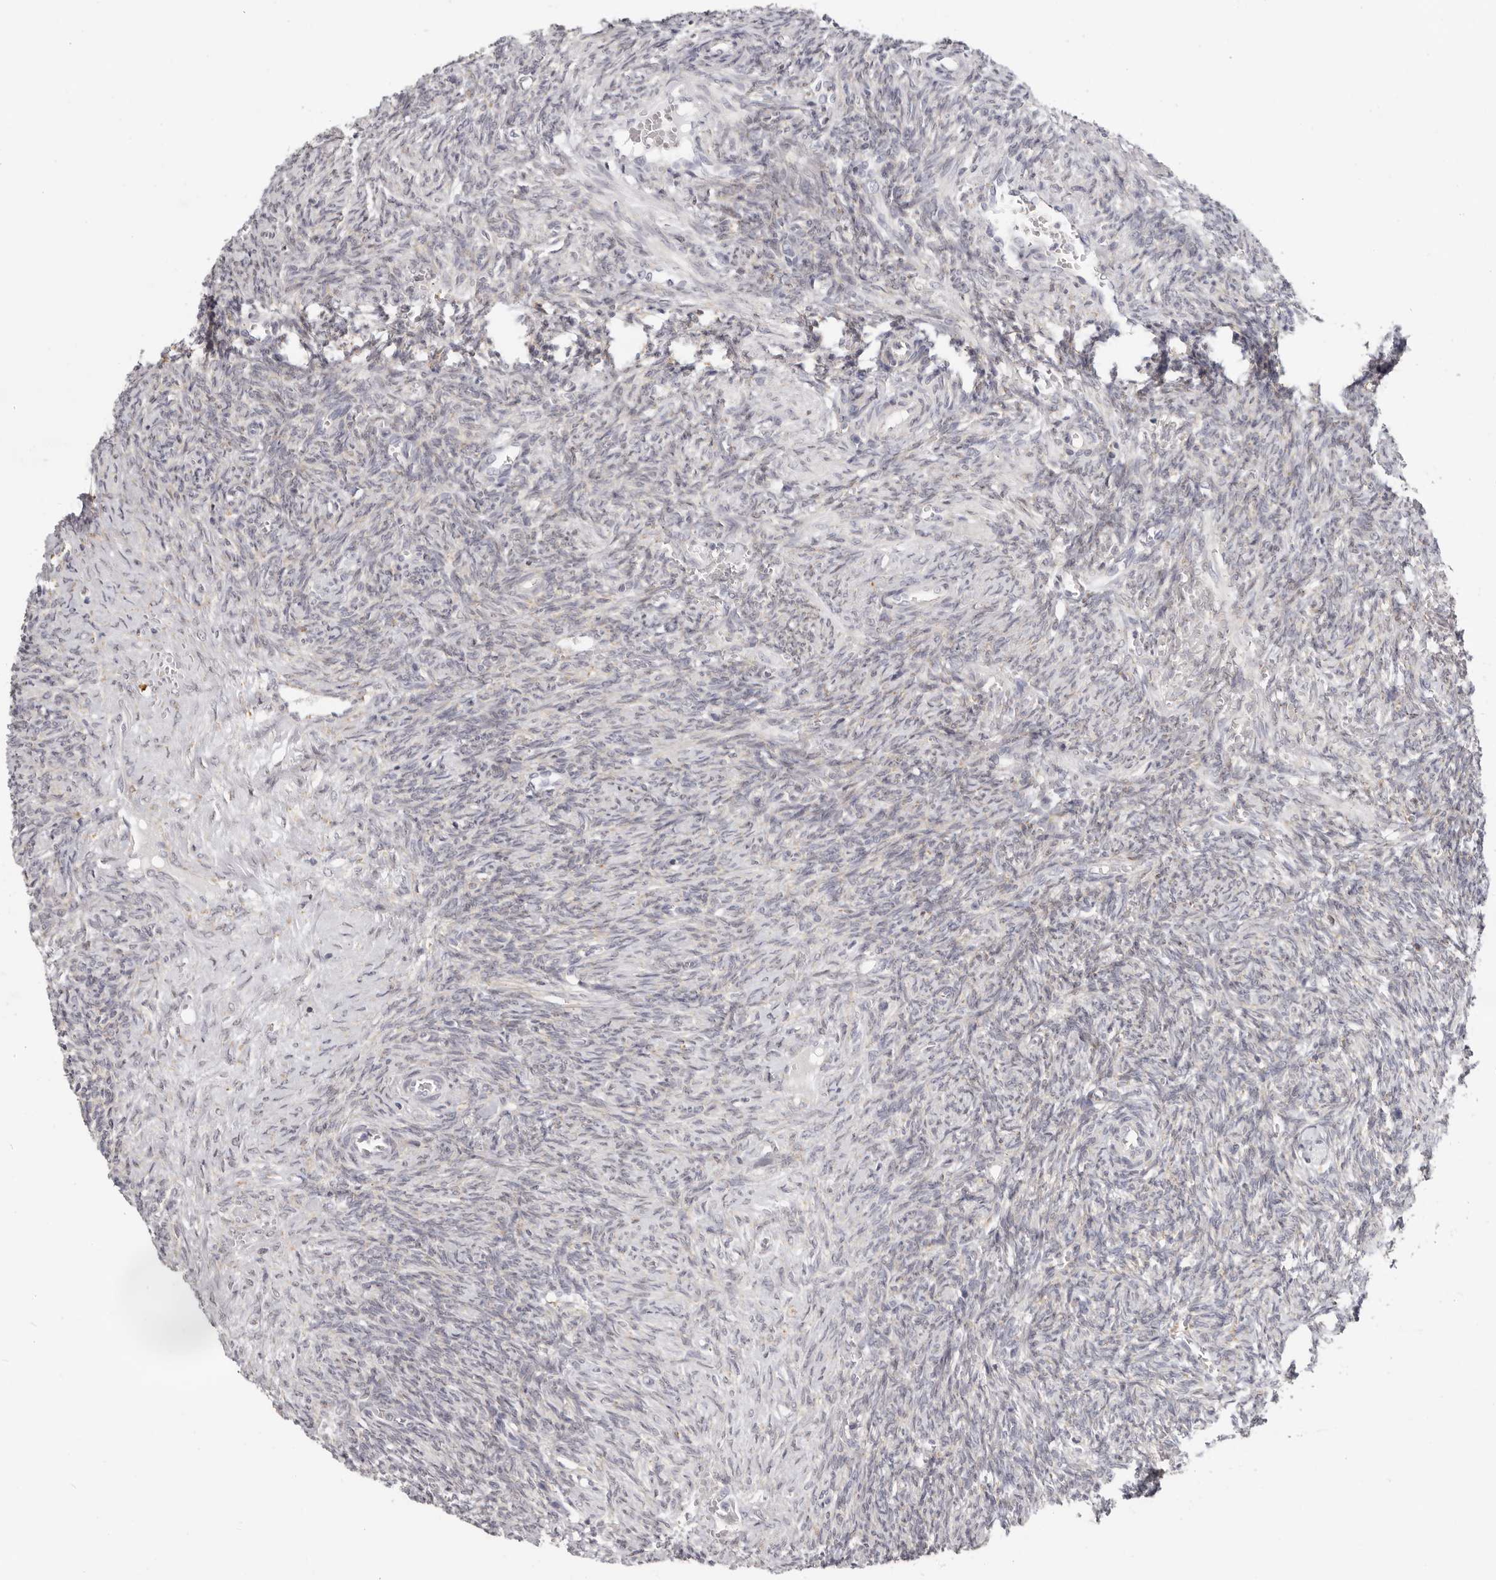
{"staining": {"intensity": "negative", "quantity": "none", "location": "none"}, "tissue": "ovary", "cell_type": "Ovarian stroma cells", "image_type": "normal", "snomed": [{"axis": "morphology", "description": "Normal tissue, NOS"}, {"axis": "topography", "description": "Ovary"}], "caption": "Micrograph shows no protein positivity in ovarian stroma cells of normal ovary. (Immunohistochemistry, brightfield microscopy, high magnification).", "gene": "IL32", "patient": {"sex": "female", "age": 41}}